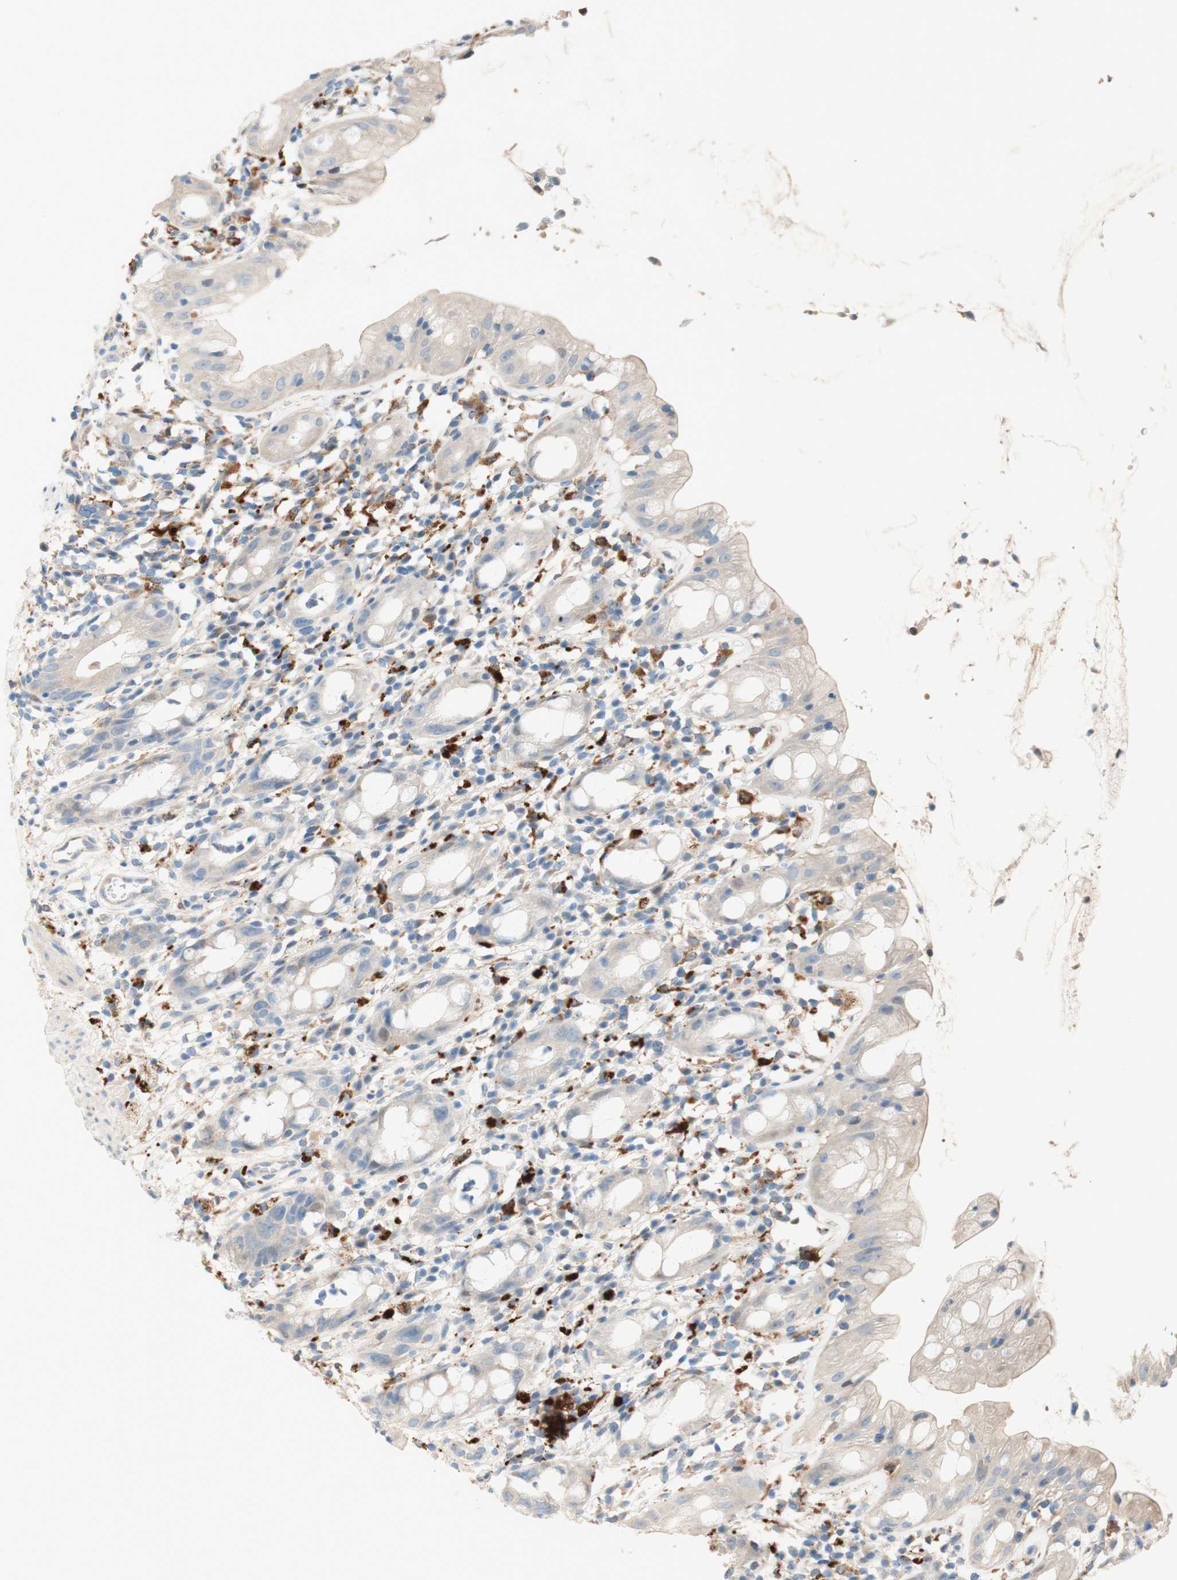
{"staining": {"intensity": "weak", "quantity": ">75%", "location": "cytoplasmic/membranous"}, "tissue": "rectum", "cell_type": "Glandular cells", "image_type": "normal", "snomed": [{"axis": "morphology", "description": "Normal tissue, NOS"}, {"axis": "topography", "description": "Rectum"}], "caption": "Immunohistochemistry (IHC) staining of benign rectum, which reveals low levels of weak cytoplasmic/membranous positivity in about >75% of glandular cells indicating weak cytoplasmic/membranous protein staining. The staining was performed using DAB (brown) for protein detection and nuclei were counterstained in hematoxylin (blue).", "gene": "PTPN21", "patient": {"sex": "male", "age": 44}}